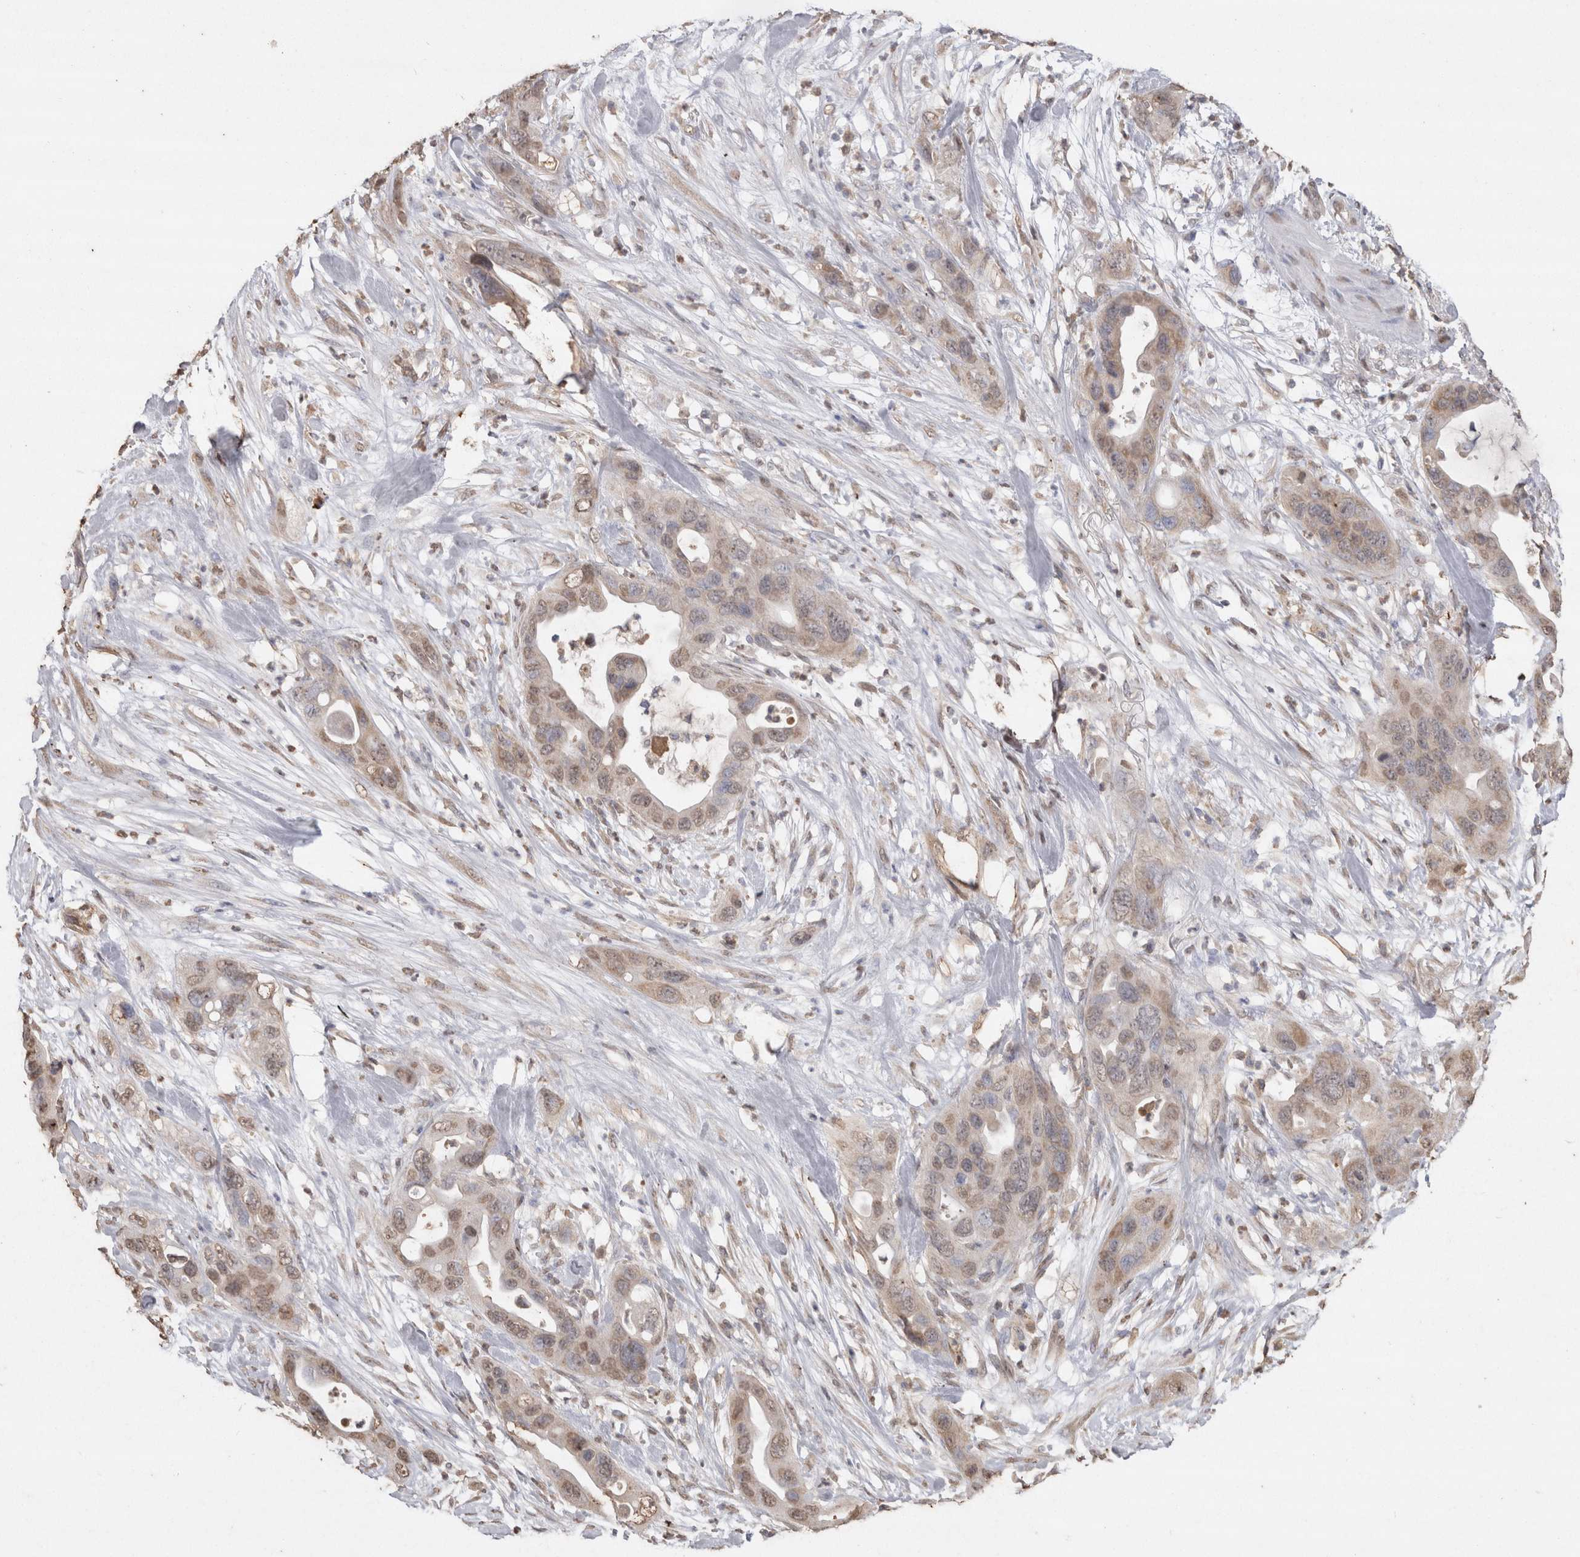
{"staining": {"intensity": "weak", "quantity": ">75%", "location": "cytoplasmic/membranous,nuclear"}, "tissue": "pancreatic cancer", "cell_type": "Tumor cells", "image_type": "cancer", "snomed": [{"axis": "morphology", "description": "Adenocarcinoma, NOS"}, {"axis": "topography", "description": "Pancreas"}], "caption": "Pancreatic cancer (adenocarcinoma) stained for a protein exhibits weak cytoplasmic/membranous and nuclear positivity in tumor cells.", "gene": "CRELD2", "patient": {"sex": "female", "age": 71}}